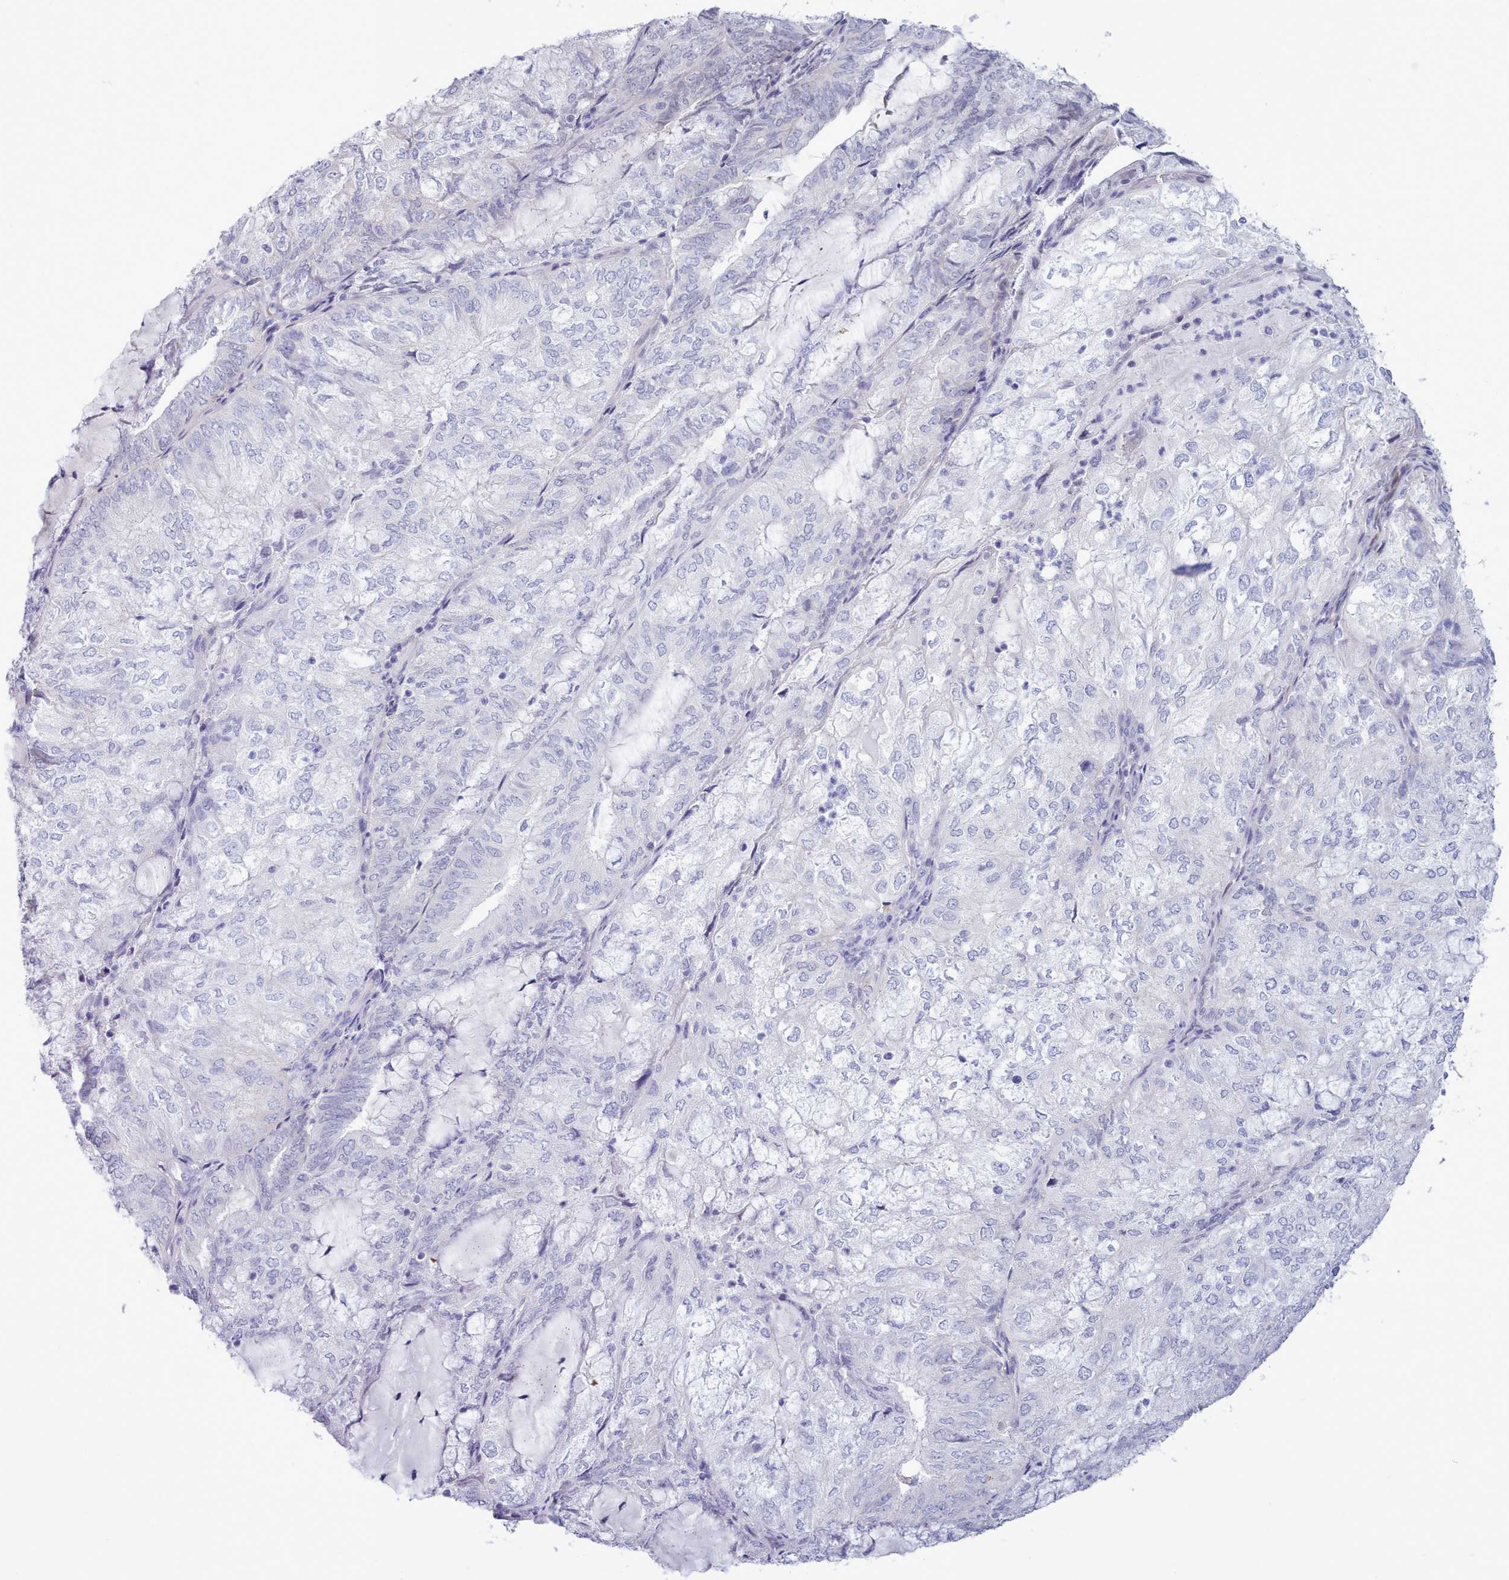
{"staining": {"intensity": "negative", "quantity": "none", "location": "none"}, "tissue": "endometrial cancer", "cell_type": "Tumor cells", "image_type": "cancer", "snomed": [{"axis": "morphology", "description": "Adenocarcinoma, NOS"}, {"axis": "topography", "description": "Endometrium"}], "caption": "Tumor cells are negative for brown protein staining in endometrial adenocarcinoma.", "gene": "TMEM253", "patient": {"sex": "female", "age": 81}}